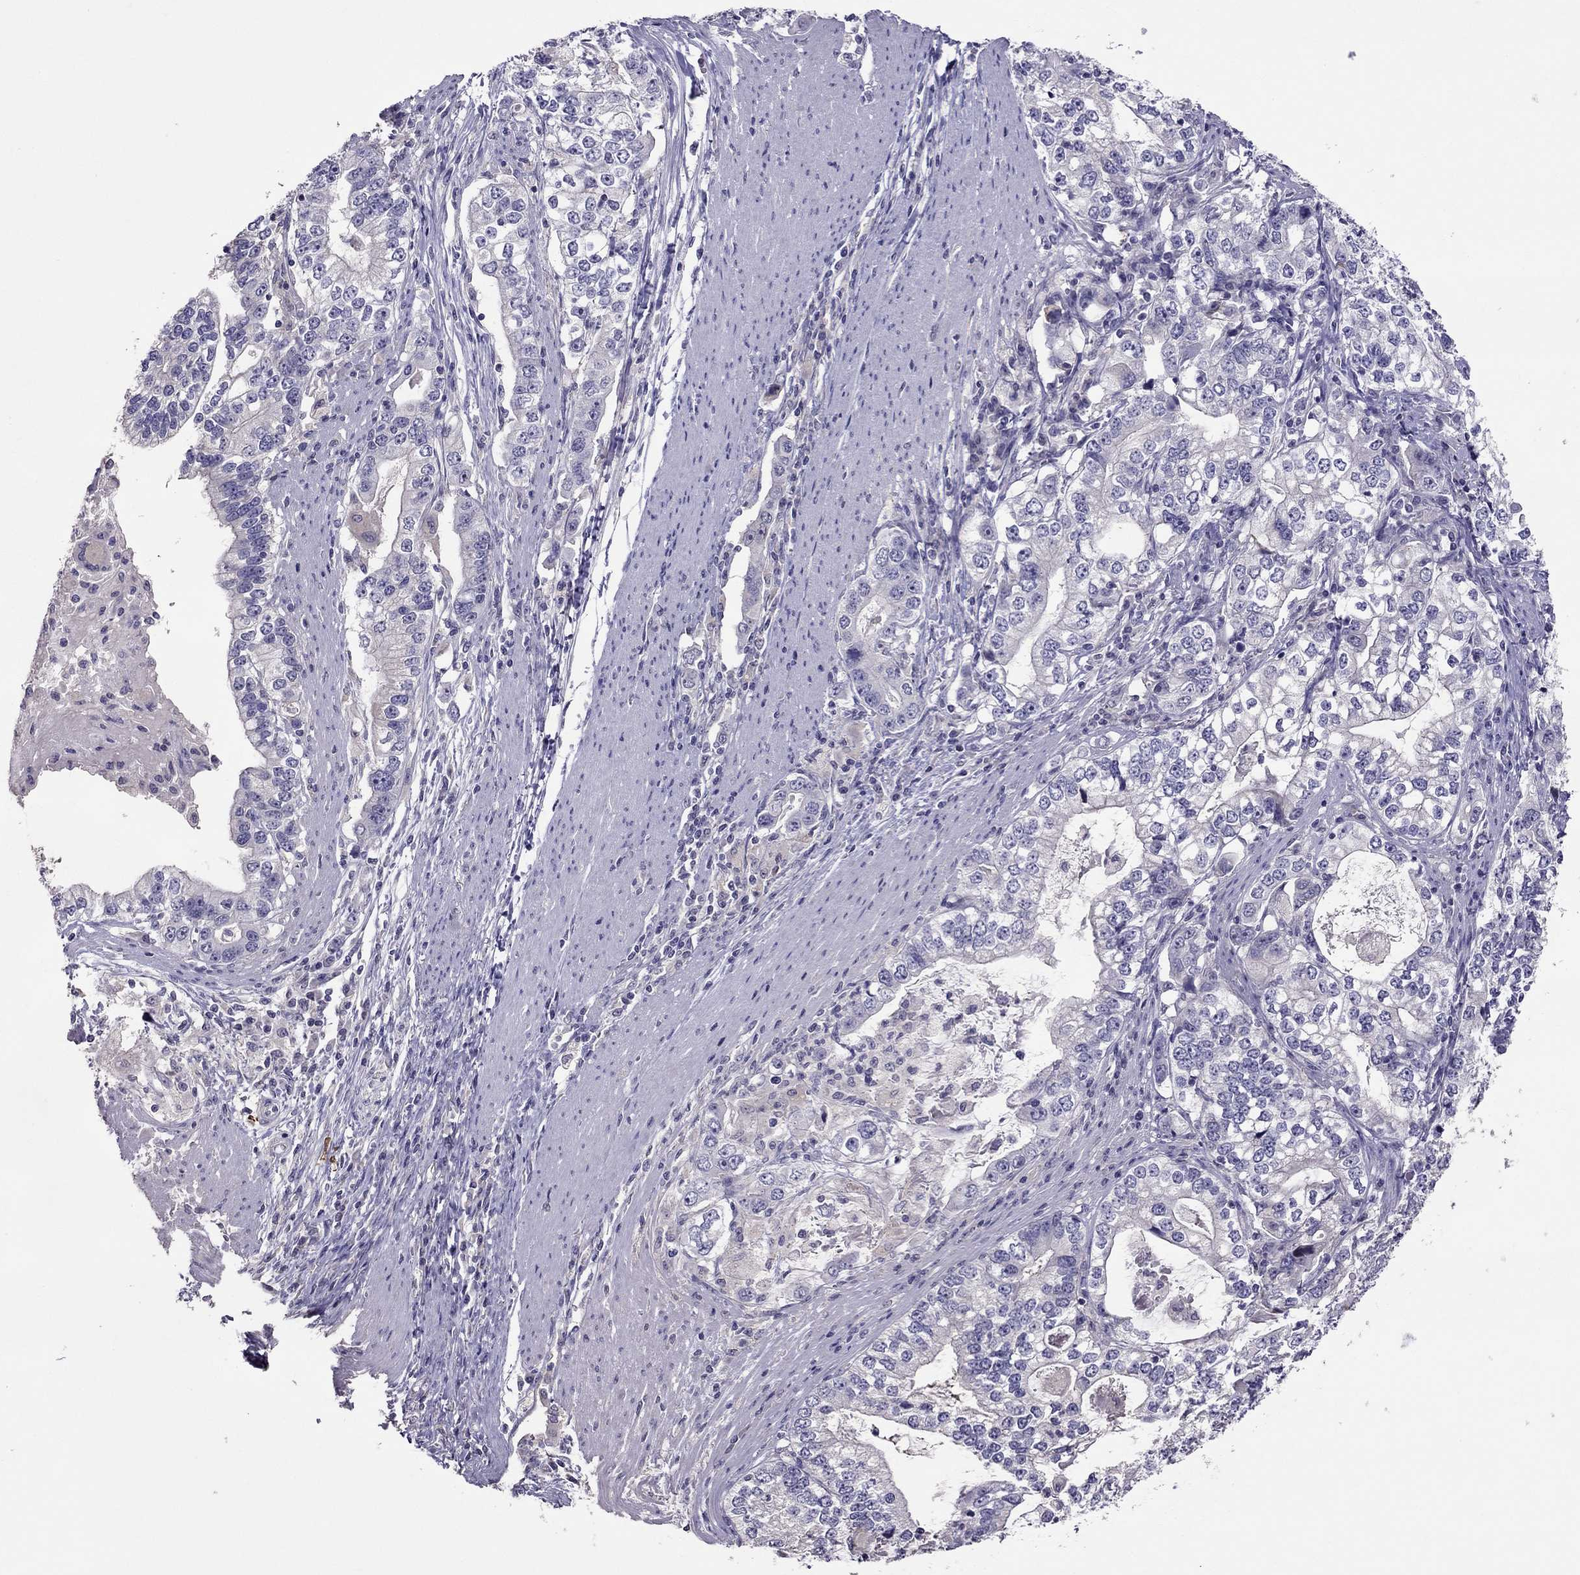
{"staining": {"intensity": "negative", "quantity": "none", "location": "none"}, "tissue": "stomach cancer", "cell_type": "Tumor cells", "image_type": "cancer", "snomed": [{"axis": "morphology", "description": "Adenocarcinoma, NOS"}, {"axis": "topography", "description": "Stomach, lower"}], "caption": "Stomach adenocarcinoma was stained to show a protein in brown. There is no significant positivity in tumor cells.", "gene": "LRRC46", "patient": {"sex": "female", "age": 72}}